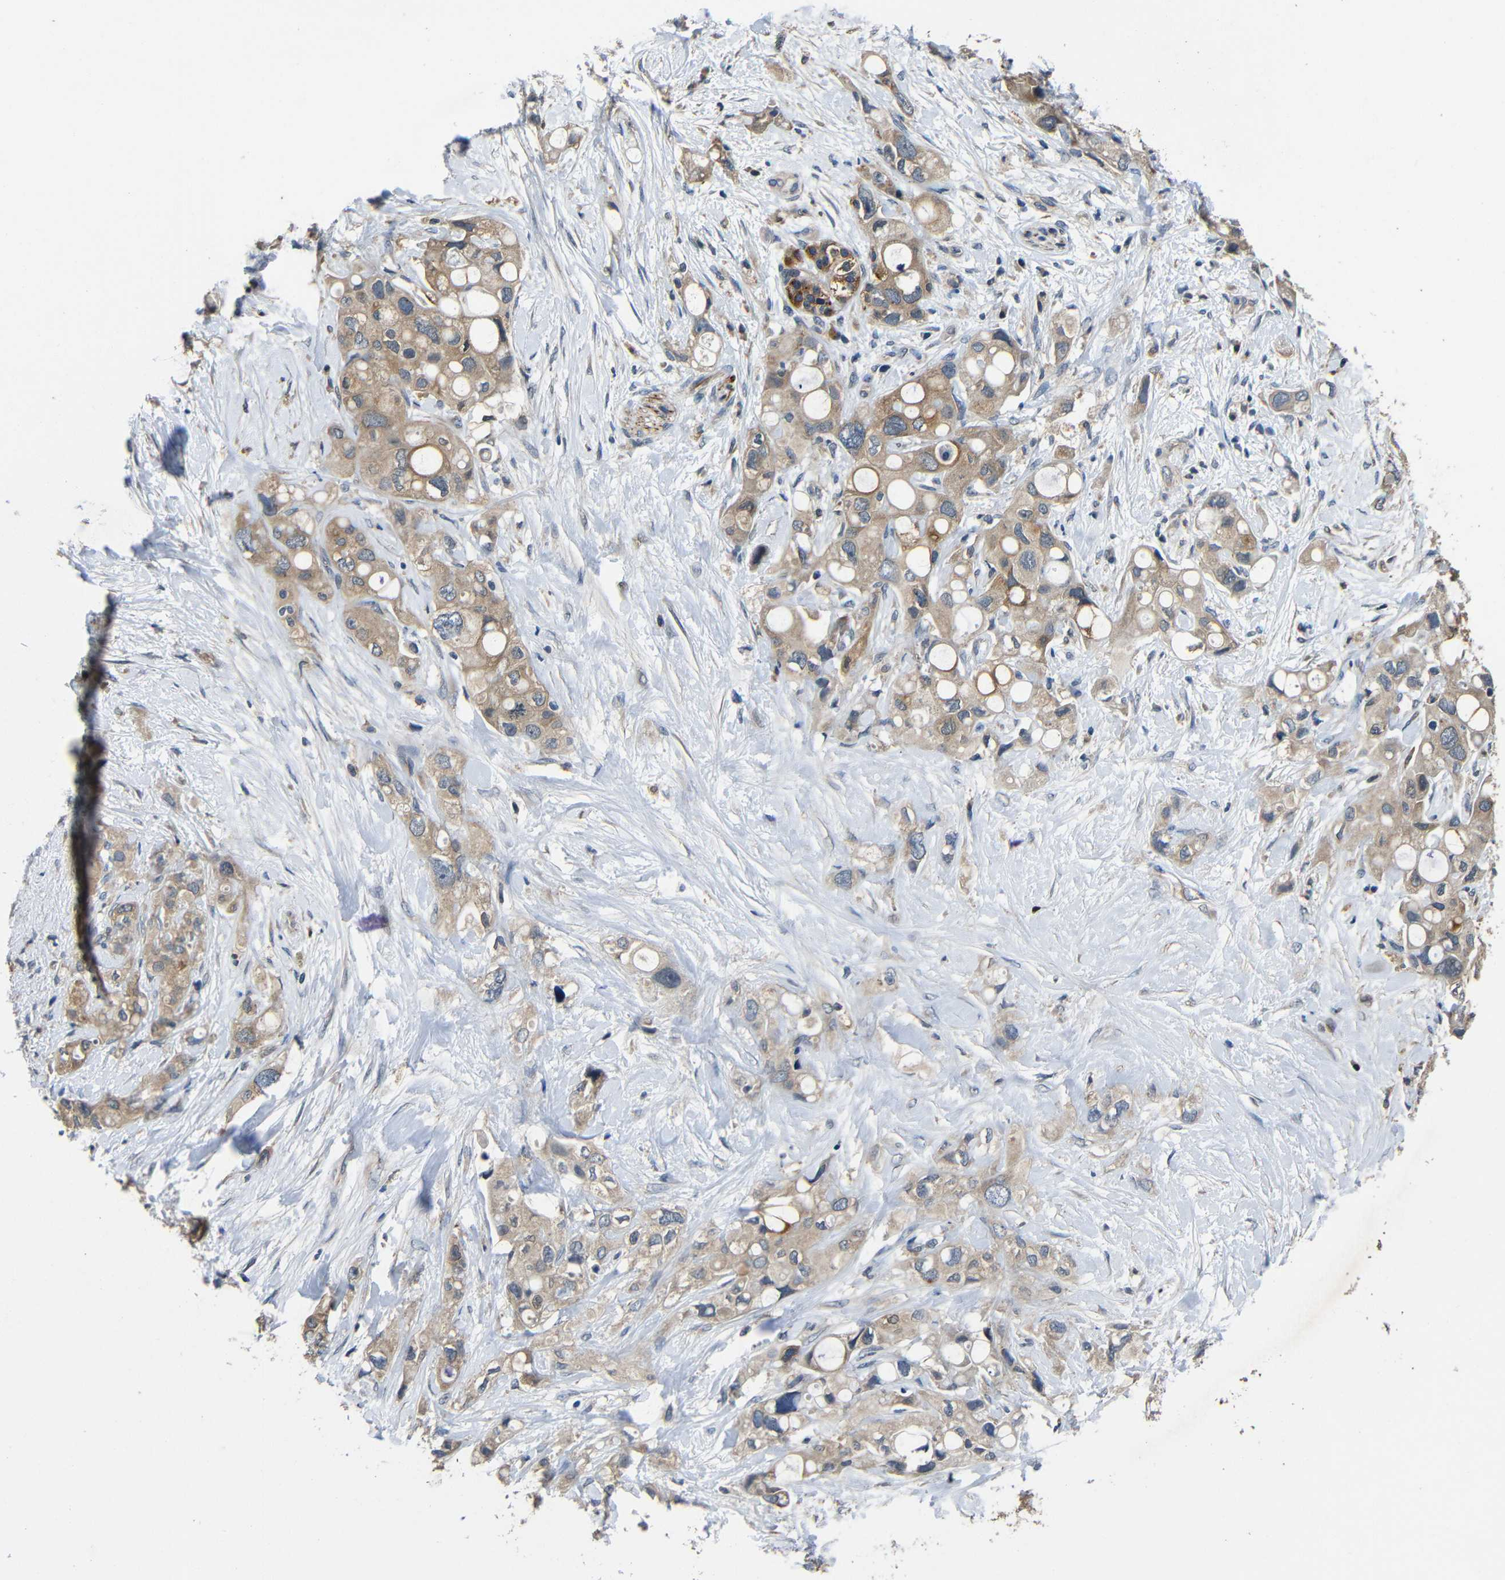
{"staining": {"intensity": "weak", "quantity": ">75%", "location": "cytoplasmic/membranous"}, "tissue": "pancreatic cancer", "cell_type": "Tumor cells", "image_type": "cancer", "snomed": [{"axis": "morphology", "description": "Adenocarcinoma, NOS"}, {"axis": "topography", "description": "Pancreas"}], "caption": "Human pancreatic adenocarcinoma stained with a brown dye displays weak cytoplasmic/membranous positive expression in about >75% of tumor cells.", "gene": "C6orf89", "patient": {"sex": "female", "age": 56}}